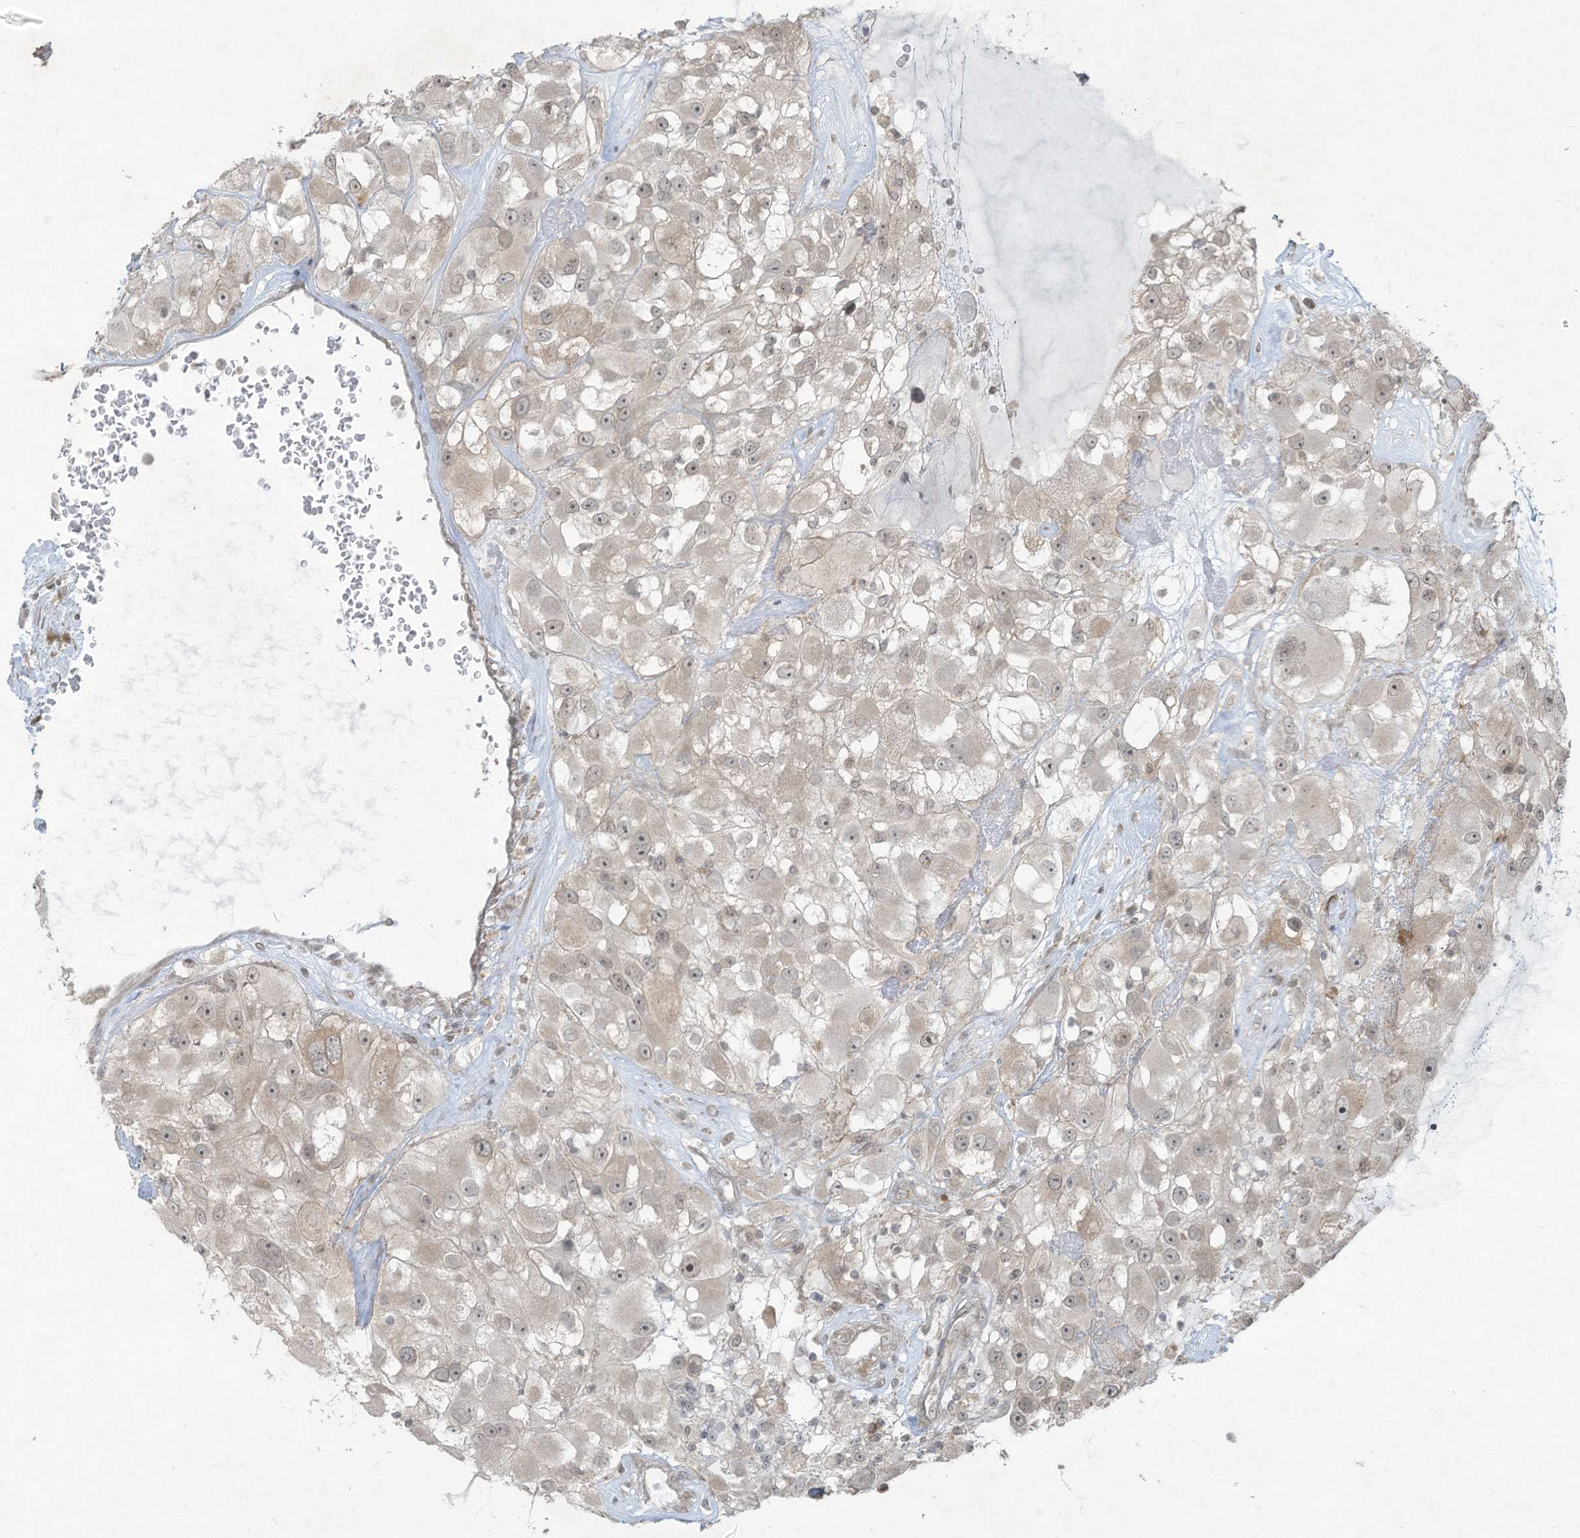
{"staining": {"intensity": "negative", "quantity": "none", "location": "none"}, "tissue": "renal cancer", "cell_type": "Tumor cells", "image_type": "cancer", "snomed": [{"axis": "morphology", "description": "Adenocarcinoma, NOS"}, {"axis": "topography", "description": "Kidney"}], "caption": "Tumor cells are negative for protein expression in human adenocarcinoma (renal).", "gene": "ZNF263", "patient": {"sex": "female", "age": 52}}